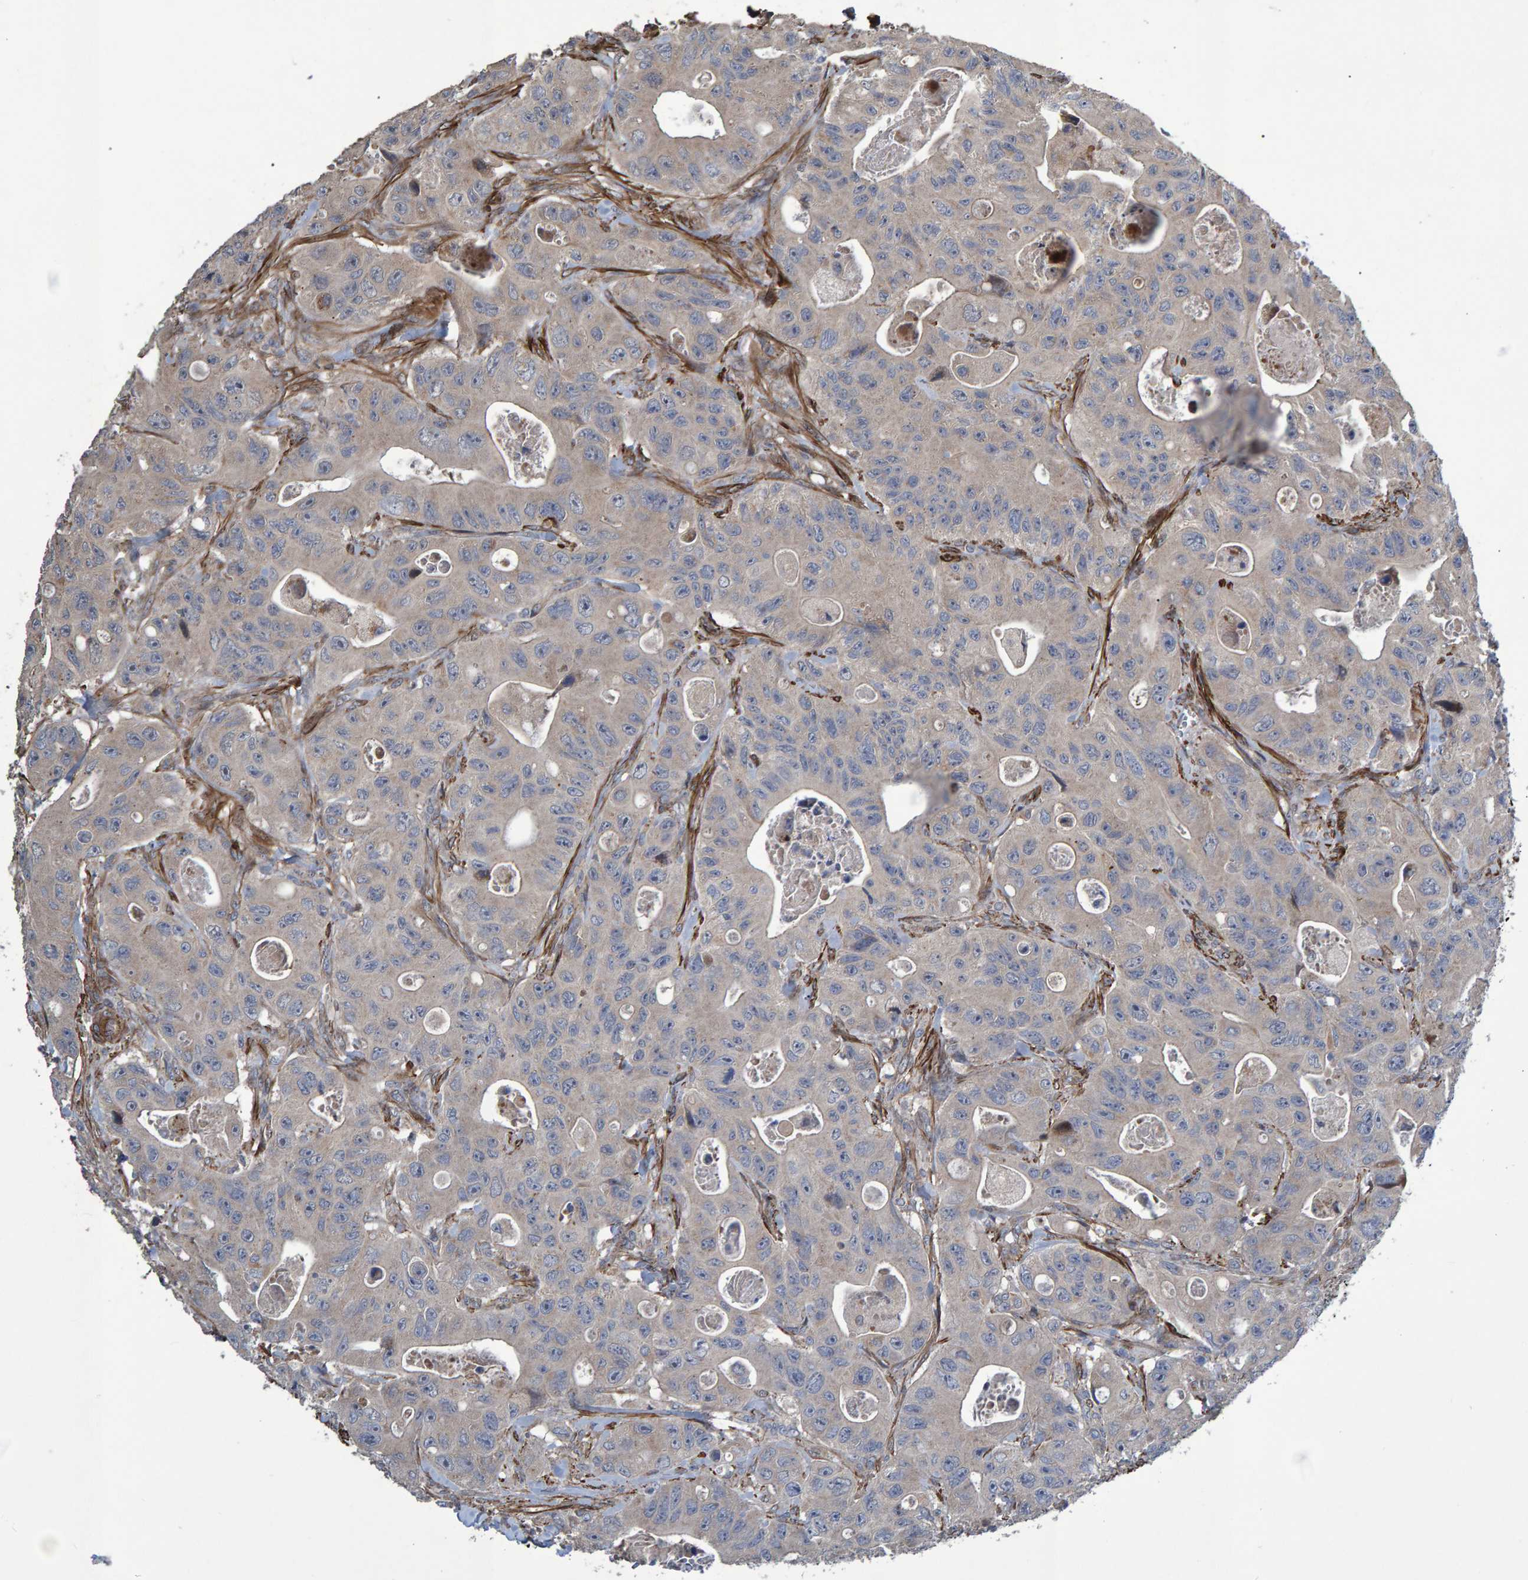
{"staining": {"intensity": "weak", "quantity": "<25%", "location": "cytoplasmic/membranous"}, "tissue": "colorectal cancer", "cell_type": "Tumor cells", "image_type": "cancer", "snomed": [{"axis": "morphology", "description": "Adenocarcinoma, NOS"}, {"axis": "topography", "description": "Colon"}], "caption": "Tumor cells show no significant protein staining in colorectal cancer.", "gene": "SLIT2", "patient": {"sex": "female", "age": 46}}